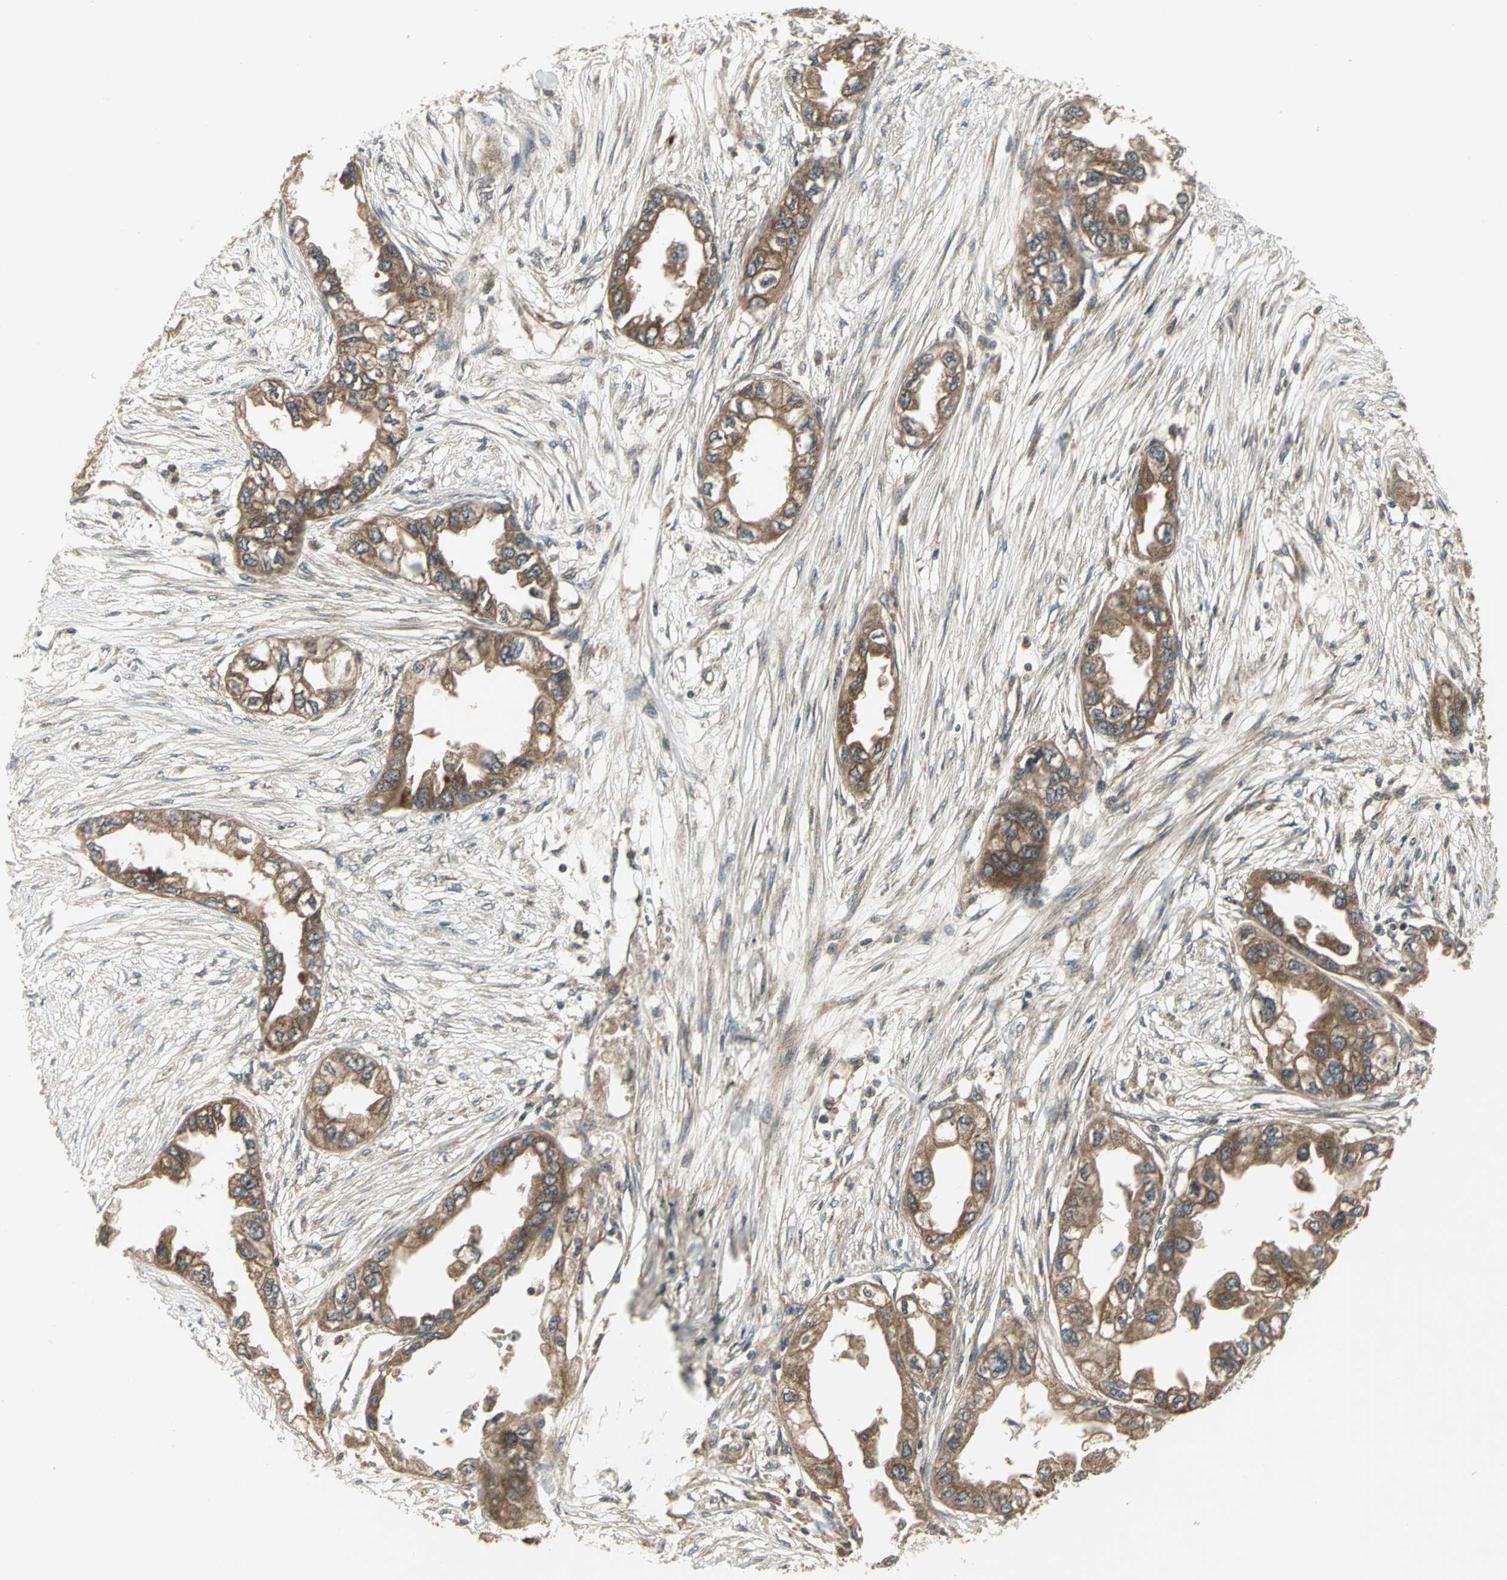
{"staining": {"intensity": "moderate", "quantity": ">75%", "location": "cytoplasmic/membranous"}, "tissue": "endometrial cancer", "cell_type": "Tumor cells", "image_type": "cancer", "snomed": [{"axis": "morphology", "description": "Adenocarcinoma, NOS"}, {"axis": "topography", "description": "Endometrium"}], "caption": "Immunohistochemistry (IHC) histopathology image of endometrial cancer stained for a protein (brown), which demonstrates medium levels of moderate cytoplasmic/membranous expression in approximately >75% of tumor cells.", "gene": "MAPK8IP3", "patient": {"sex": "female", "age": 67}}